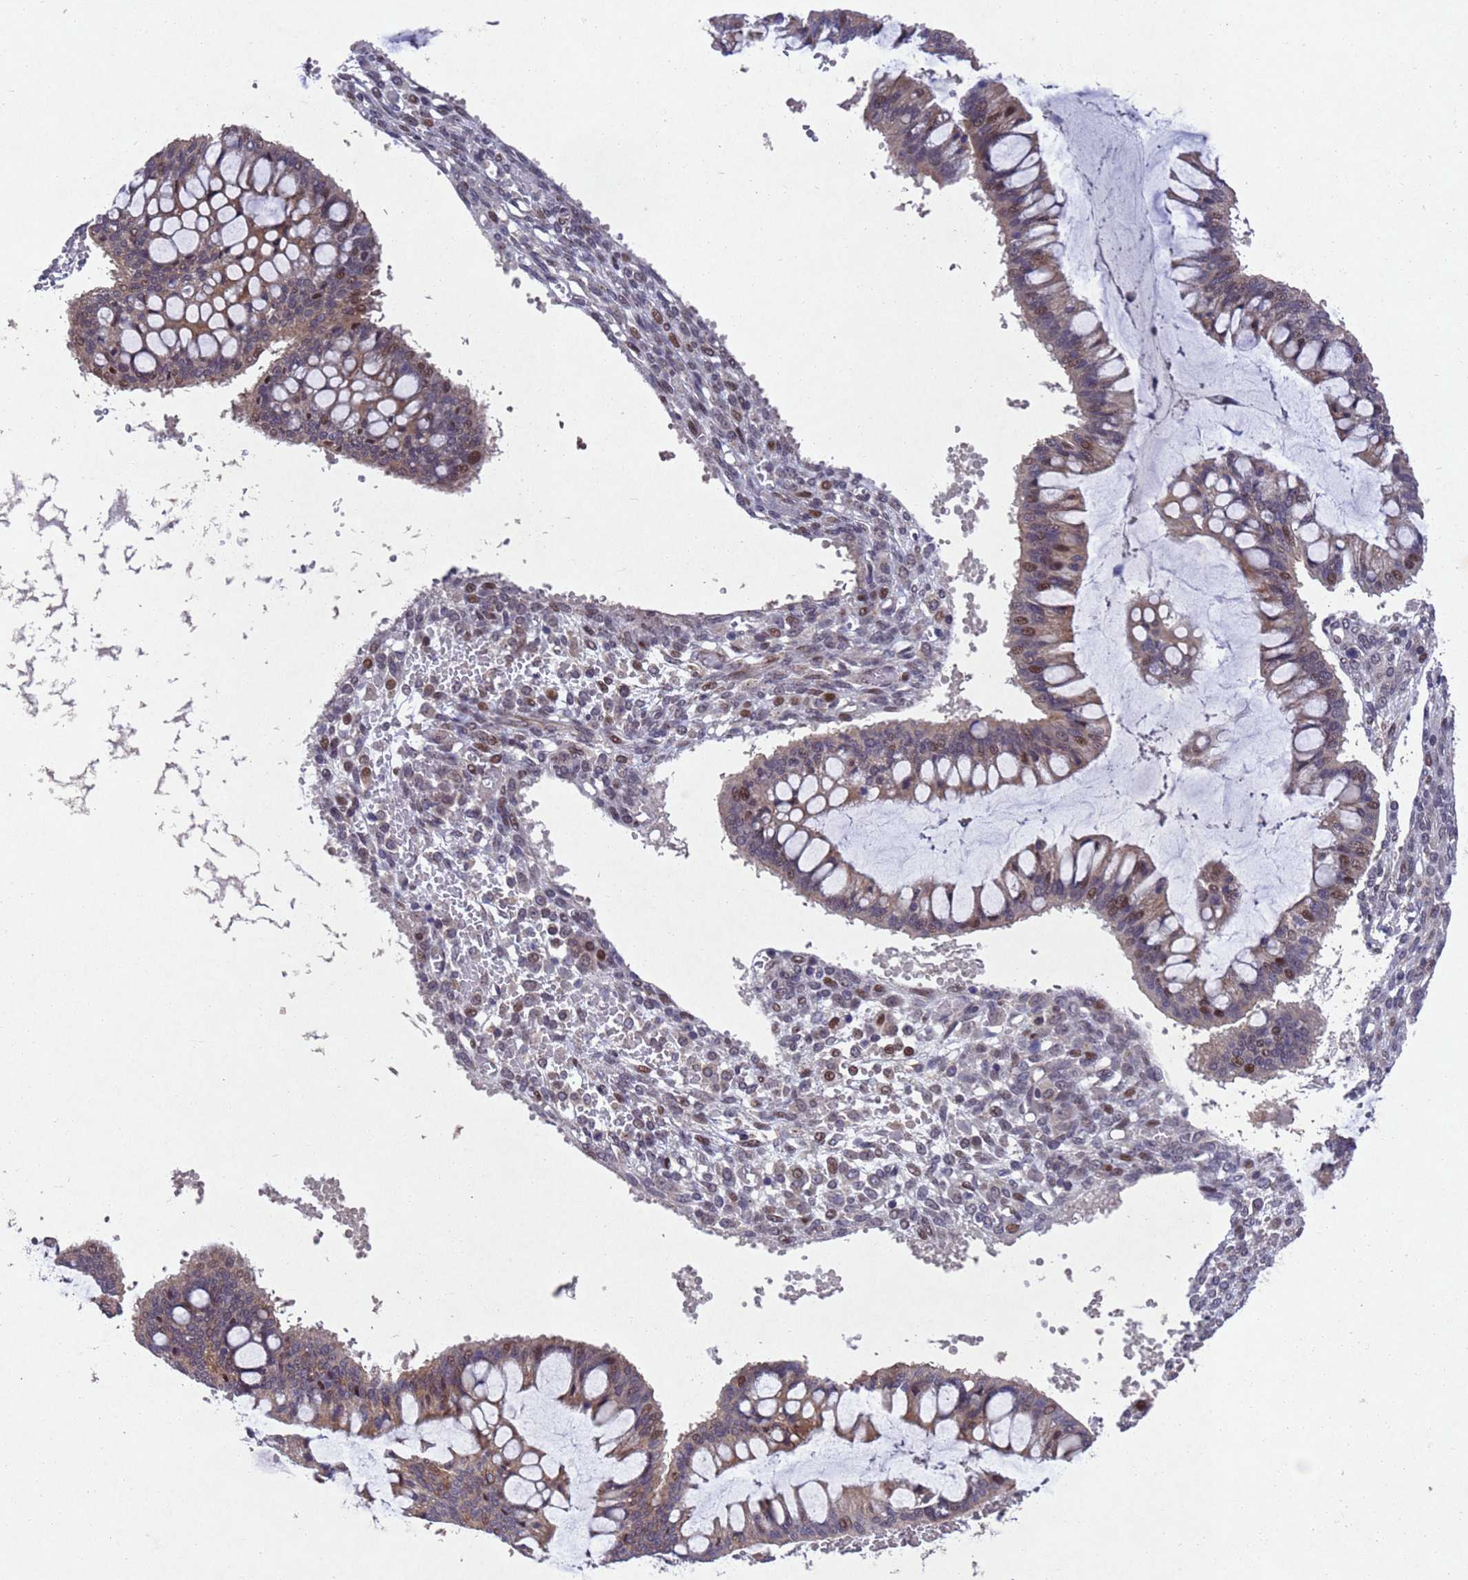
{"staining": {"intensity": "moderate", "quantity": "25%-75%", "location": "cytoplasmic/membranous,nuclear"}, "tissue": "ovarian cancer", "cell_type": "Tumor cells", "image_type": "cancer", "snomed": [{"axis": "morphology", "description": "Cystadenocarcinoma, mucinous, NOS"}, {"axis": "topography", "description": "Ovary"}], "caption": "Human ovarian cancer (mucinous cystadenocarcinoma) stained with a protein marker displays moderate staining in tumor cells.", "gene": "TBK1", "patient": {"sex": "female", "age": 73}}